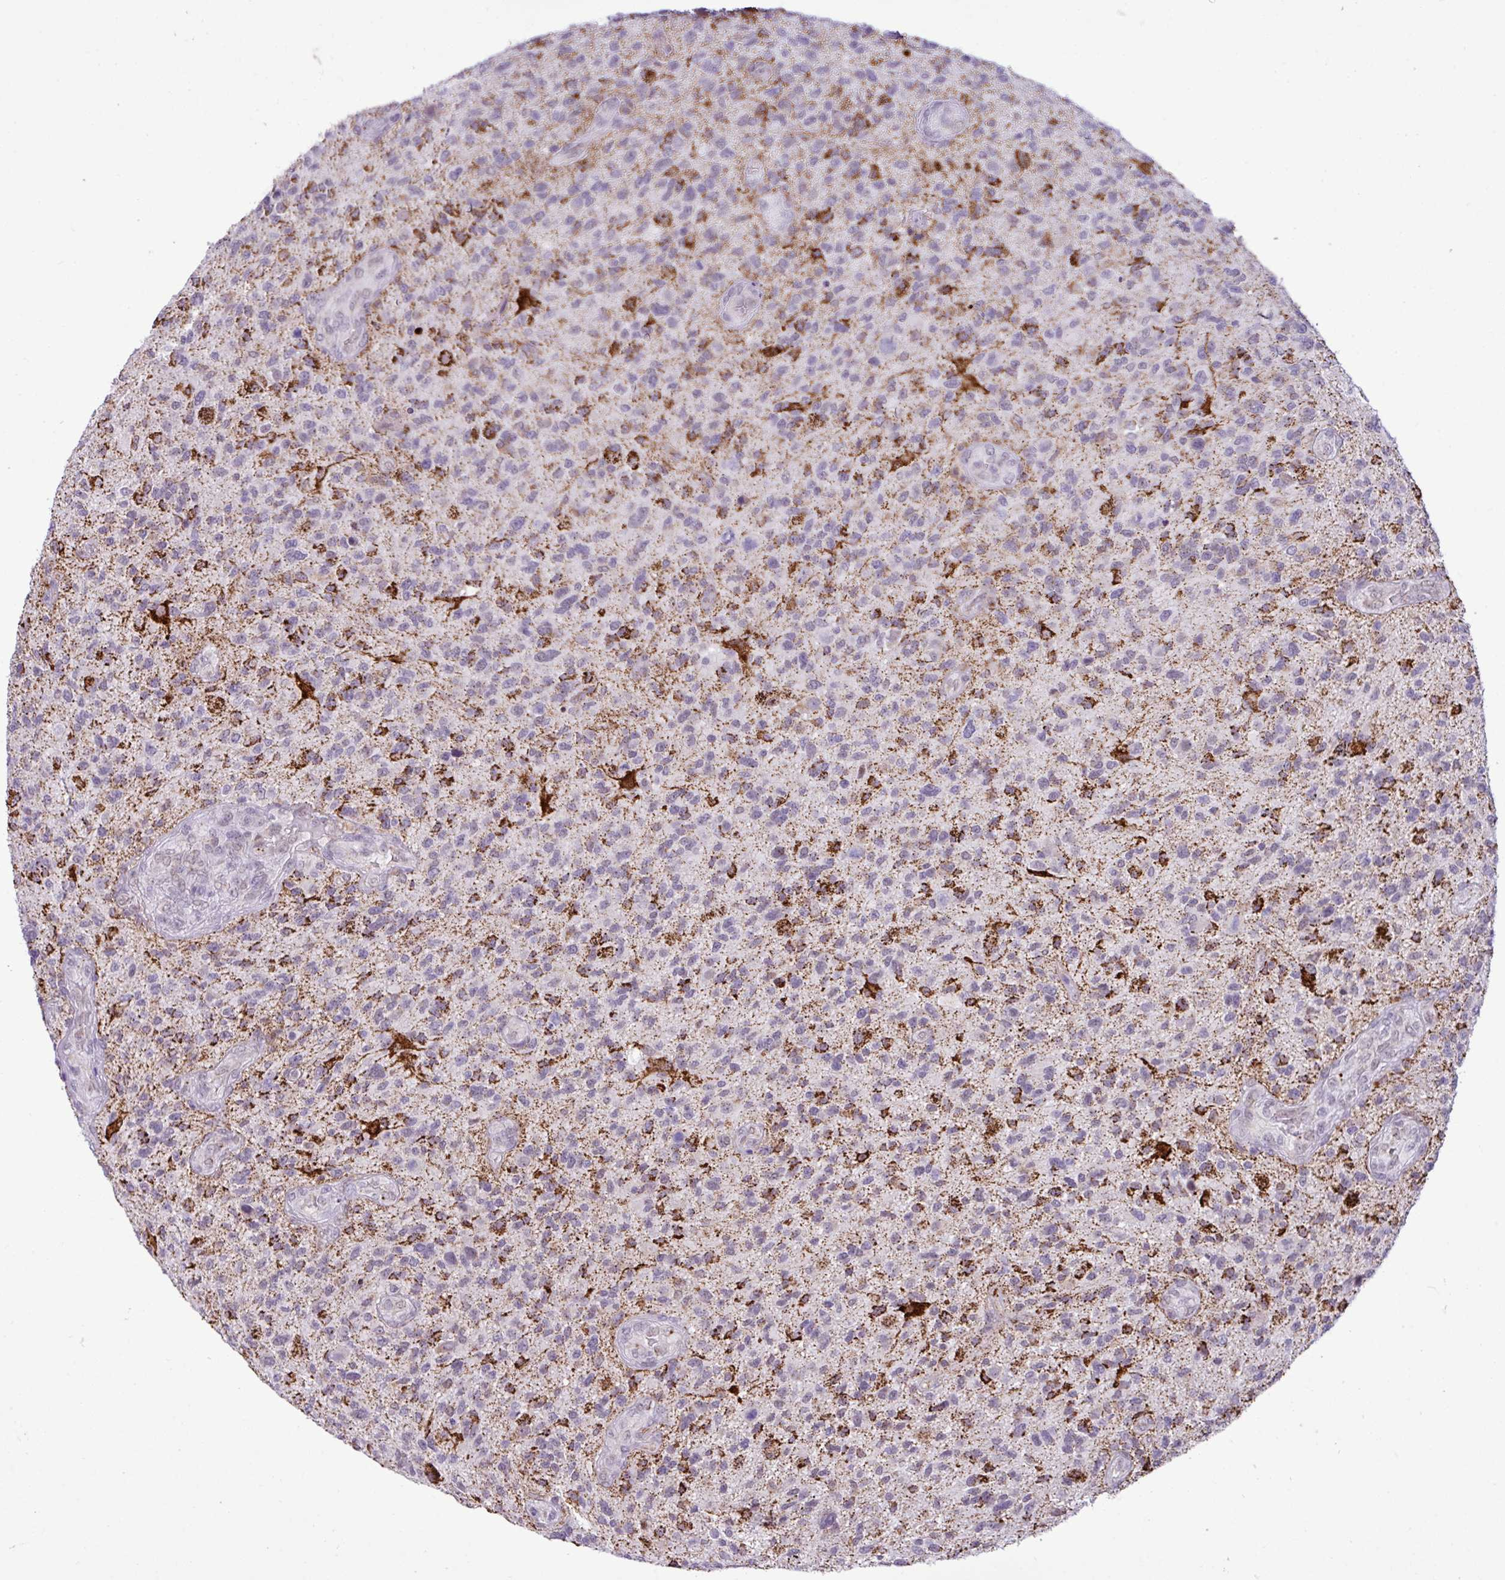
{"staining": {"intensity": "negative", "quantity": "none", "location": "none"}, "tissue": "glioma", "cell_type": "Tumor cells", "image_type": "cancer", "snomed": [{"axis": "morphology", "description": "Glioma, malignant, High grade"}, {"axis": "topography", "description": "Brain"}], "caption": "Tumor cells are negative for brown protein staining in glioma. (IHC, brightfield microscopy, high magnification).", "gene": "SGPP1", "patient": {"sex": "male", "age": 47}}